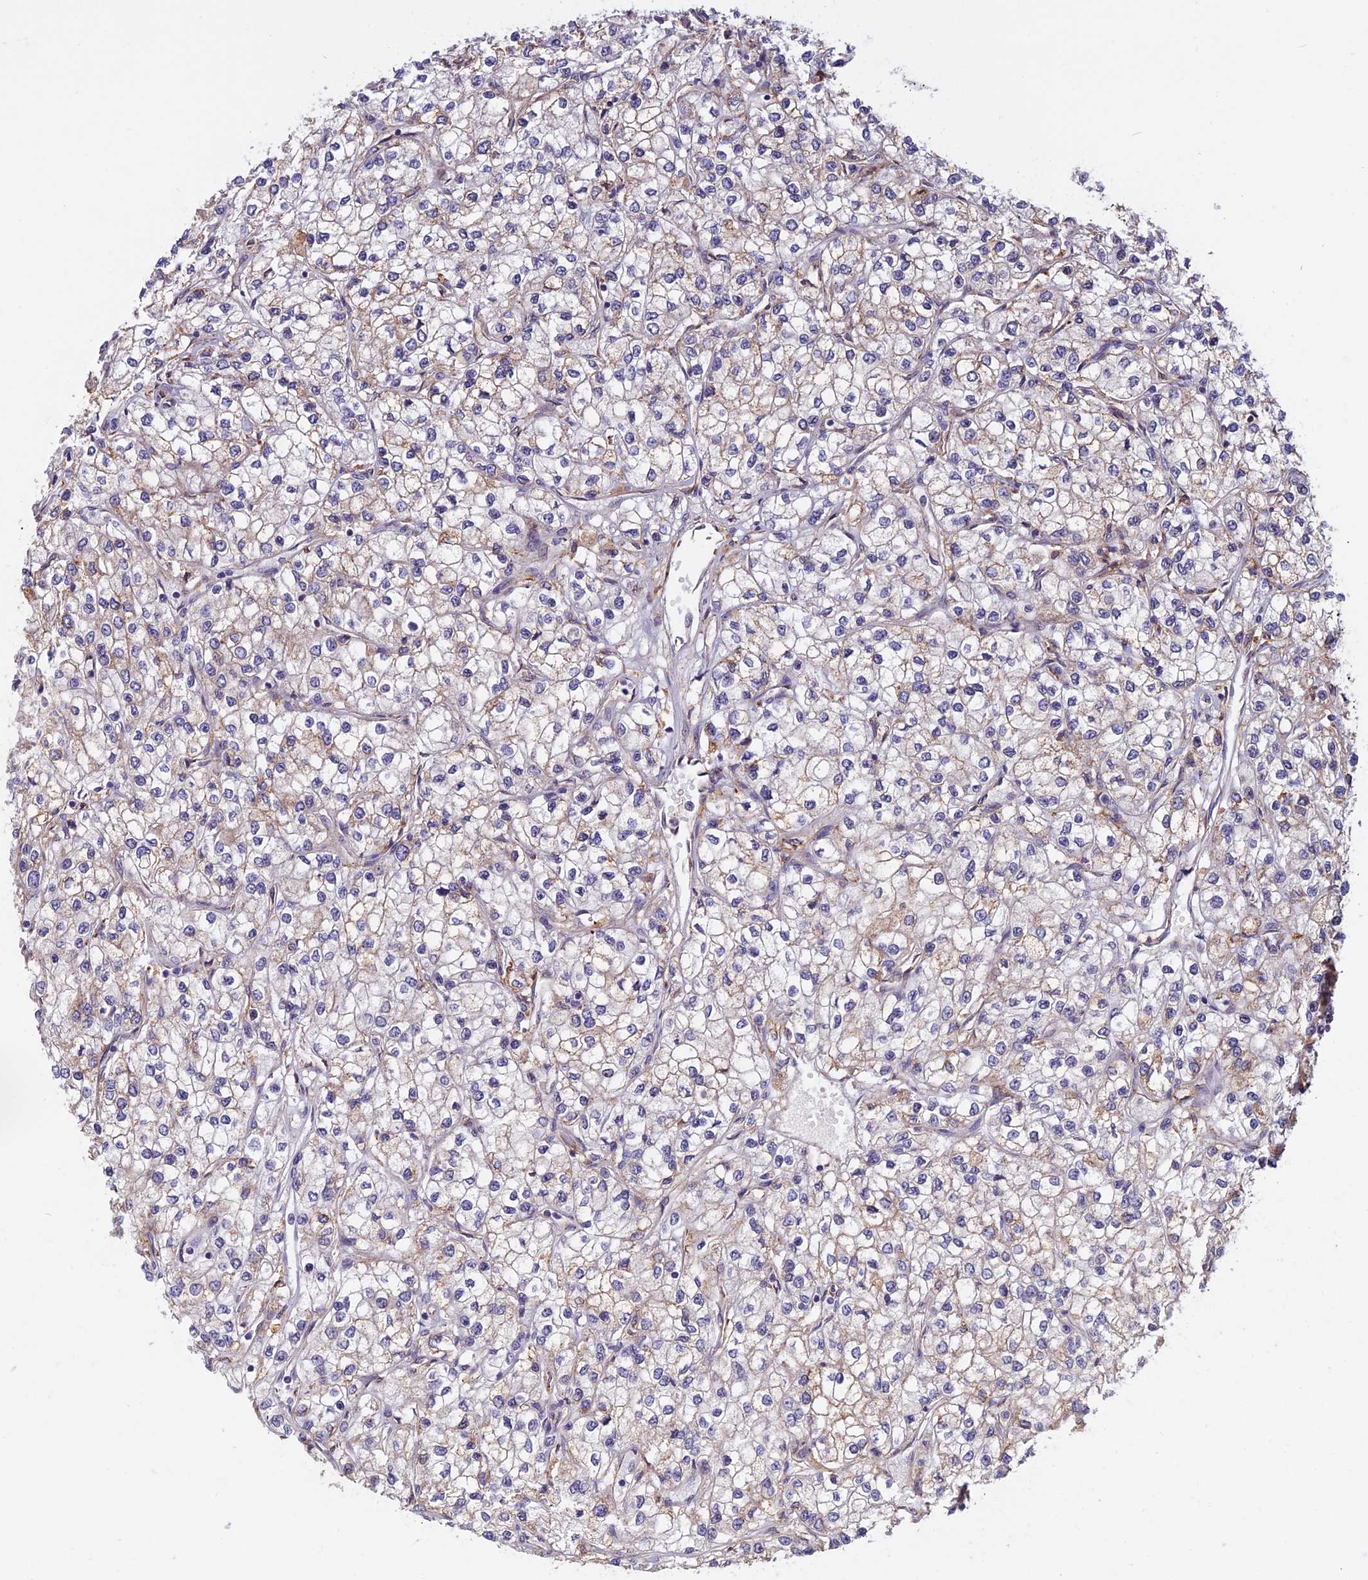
{"staining": {"intensity": "weak", "quantity": "25%-75%", "location": "cytoplasmic/membranous"}, "tissue": "renal cancer", "cell_type": "Tumor cells", "image_type": "cancer", "snomed": [{"axis": "morphology", "description": "Adenocarcinoma, NOS"}, {"axis": "topography", "description": "Kidney"}], "caption": "Protein expression analysis of renal cancer reveals weak cytoplasmic/membranous positivity in approximately 25%-75% of tumor cells.", "gene": "SPG11", "patient": {"sex": "male", "age": 80}}